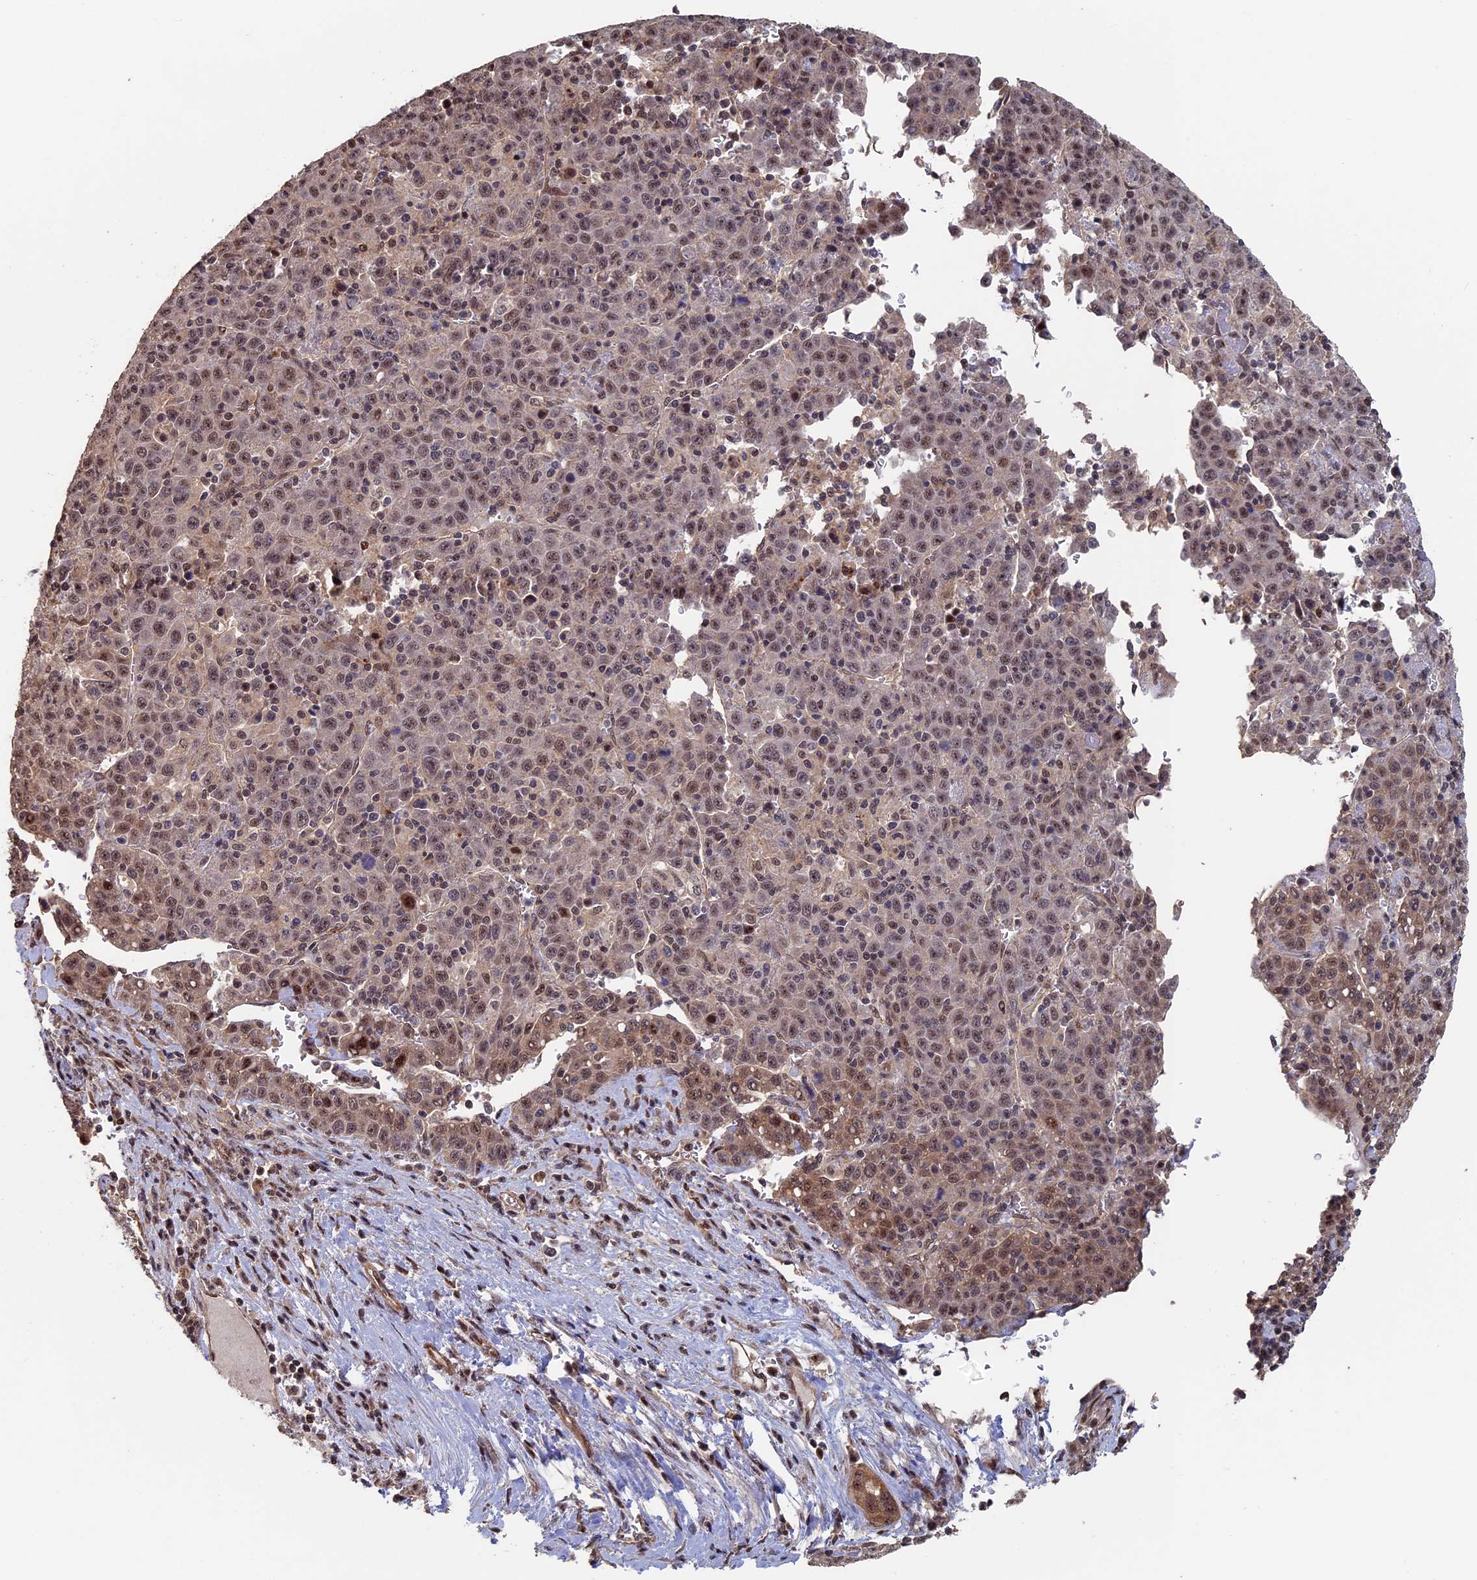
{"staining": {"intensity": "moderate", "quantity": ">75%", "location": "nuclear"}, "tissue": "liver cancer", "cell_type": "Tumor cells", "image_type": "cancer", "snomed": [{"axis": "morphology", "description": "Carcinoma, Hepatocellular, NOS"}, {"axis": "topography", "description": "Liver"}], "caption": "Immunohistochemical staining of liver cancer displays medium levels of moderate nuclear protein staining in approximately >75% of tumor cells. (brown staining indicates protein expression, while blue staining denotes nuclei).", "gene": "KIAA1328", "patient": {"sex": "female", "age": 53}}